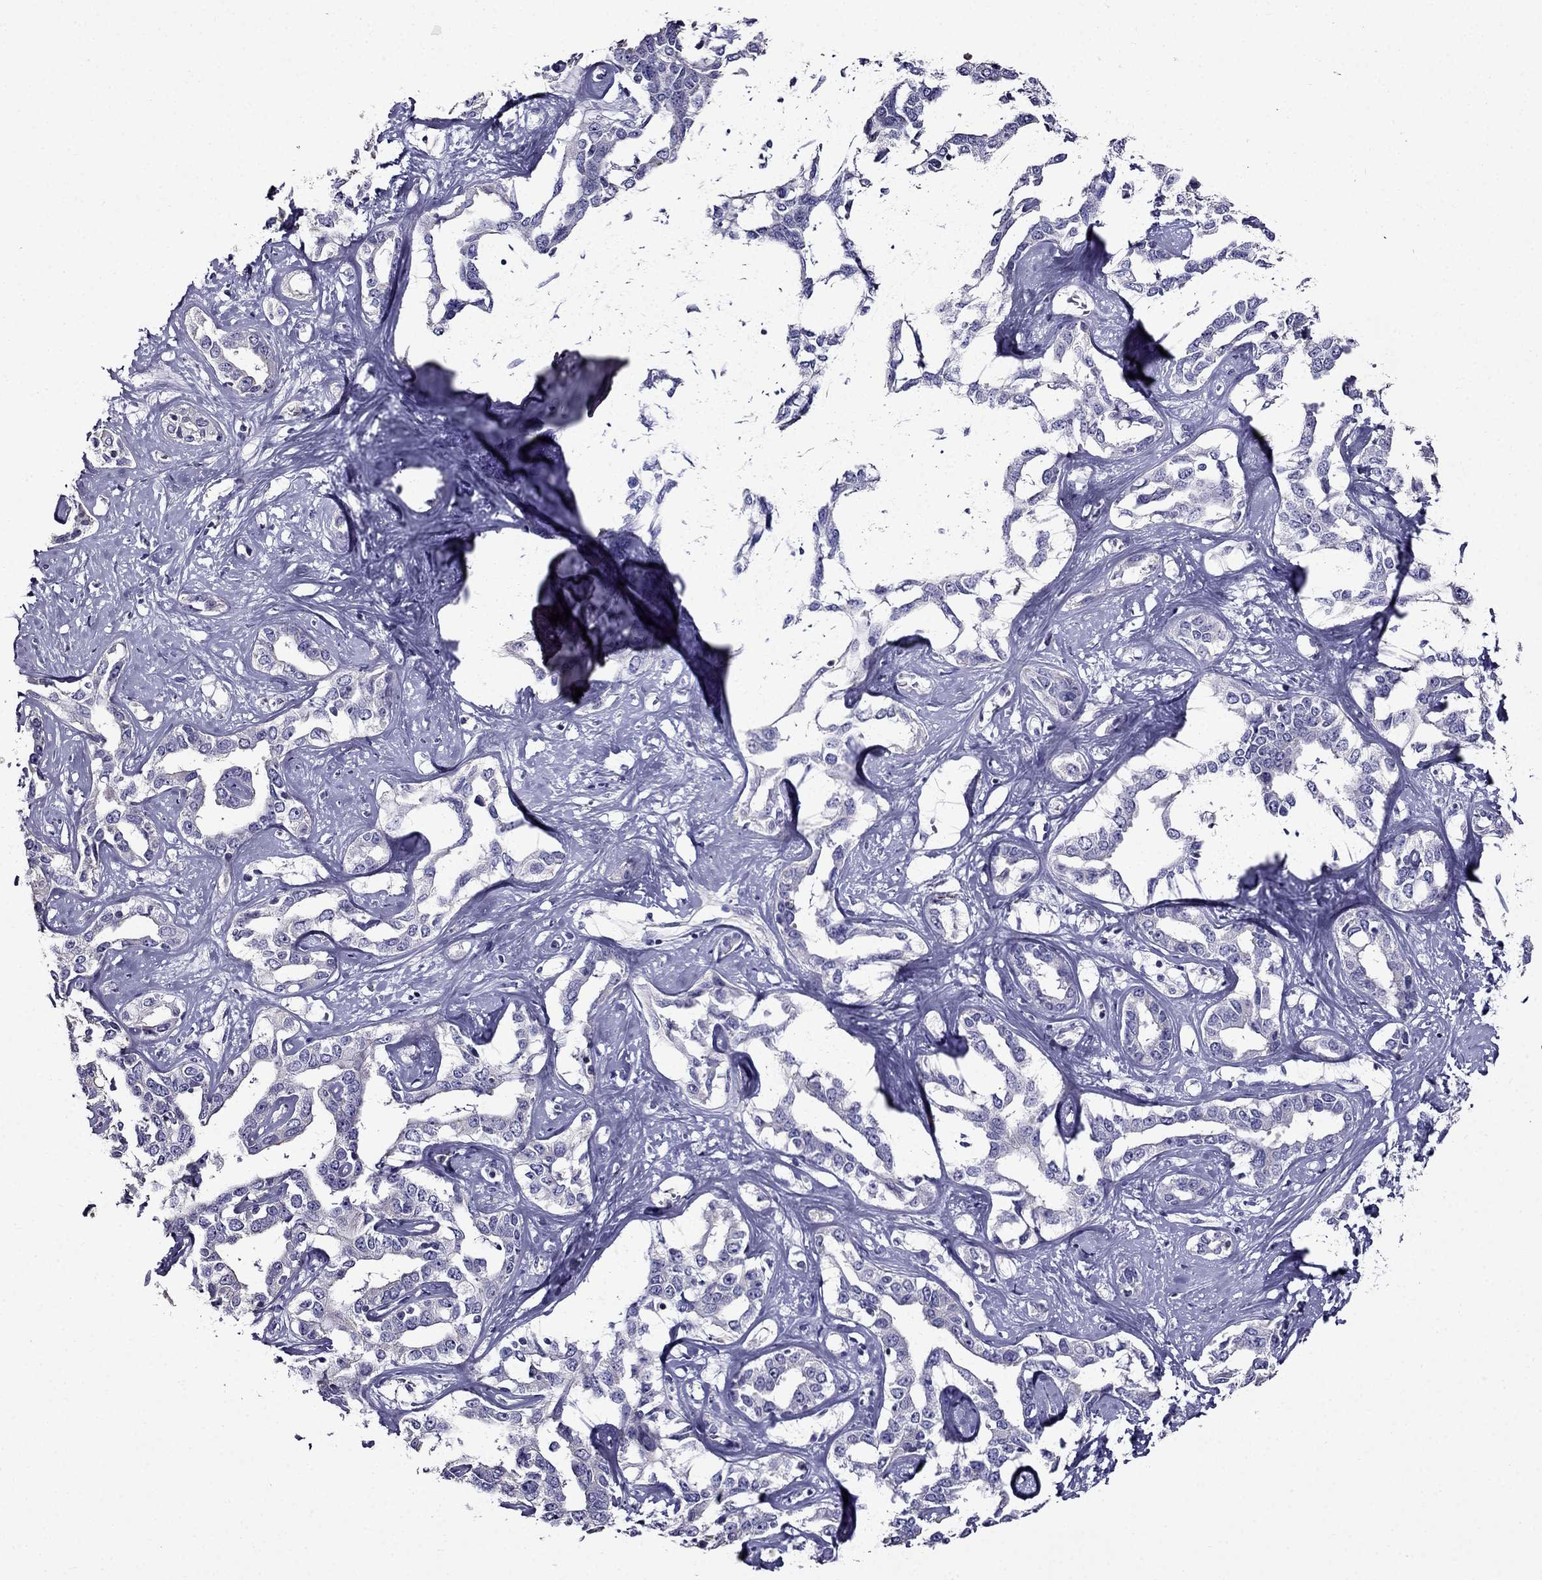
{"staining": {"intensity": "negative", "quantity": "none", "location": "none"}, "tissue": "liver cancer", "cell_type": "Tumor cells", "image_type": "cancer", "snomed": [{"axis": "morphology", "description": "Cholangiocarcinoma"}, {"axis": "topography", "description": "Liver"}], "caption": "The image reveals no staining of tumor cells in liver cholangiocarcinoma. (DAB immunohistochemistry (IHC) with hematoxylin counter stain).", "gene": "TMEM266", "patient": {"sex": "male", "age": 59}}